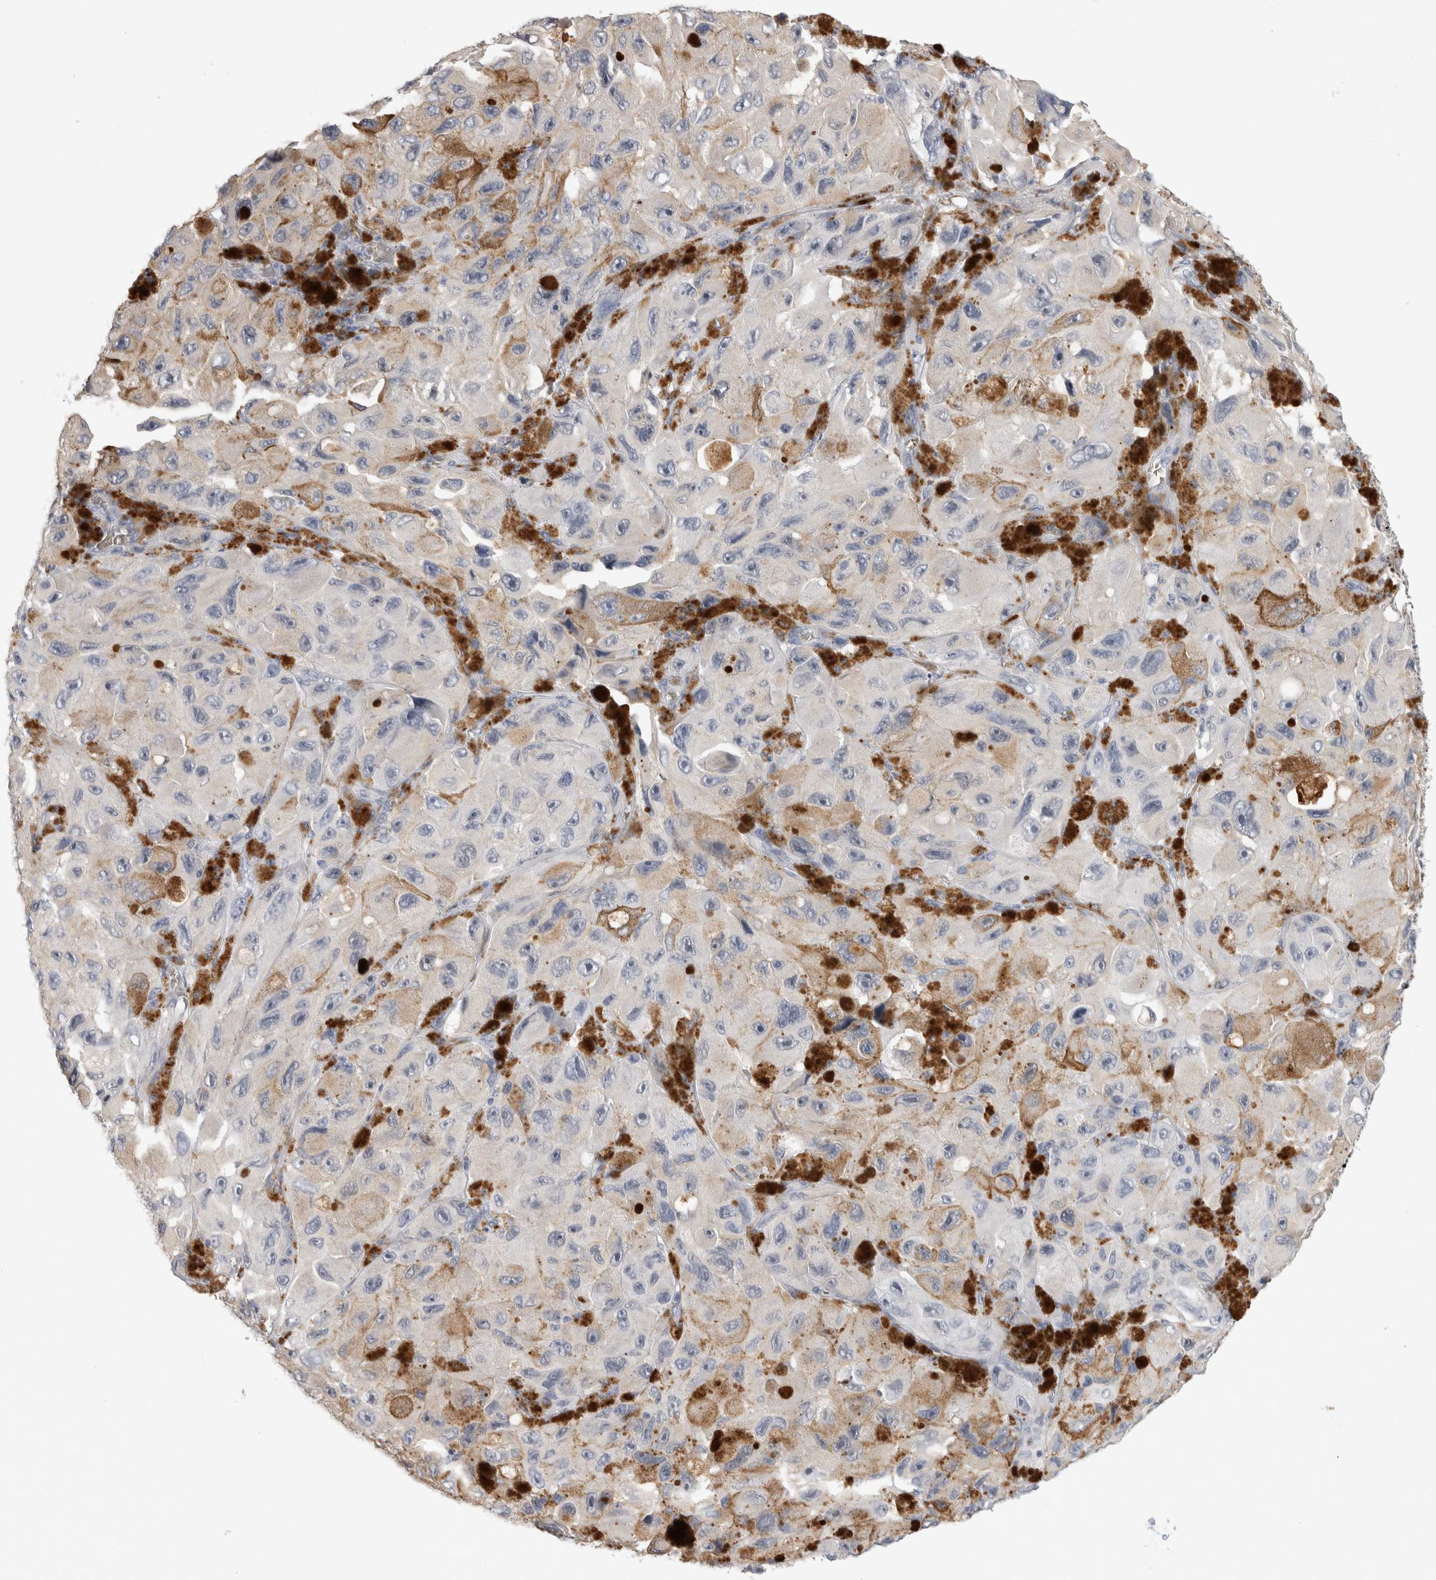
{"staining": {"intensity": "negative", "quantity": "none", "location": "none"}, "tissue": "melanoma", "cell_type": "Tumor cells", "image_type": "cancer", "snomed": [{"axis": "morphology", "description": "Malignant melanoma, NOS"}, {"axis": "topography", "description": "Skin"}], "caption": "Tumor cells show no significant expression in malignant melanoma.", "gene": "SCGB1A1", "patient": {"sex": "female", "age": 73}}